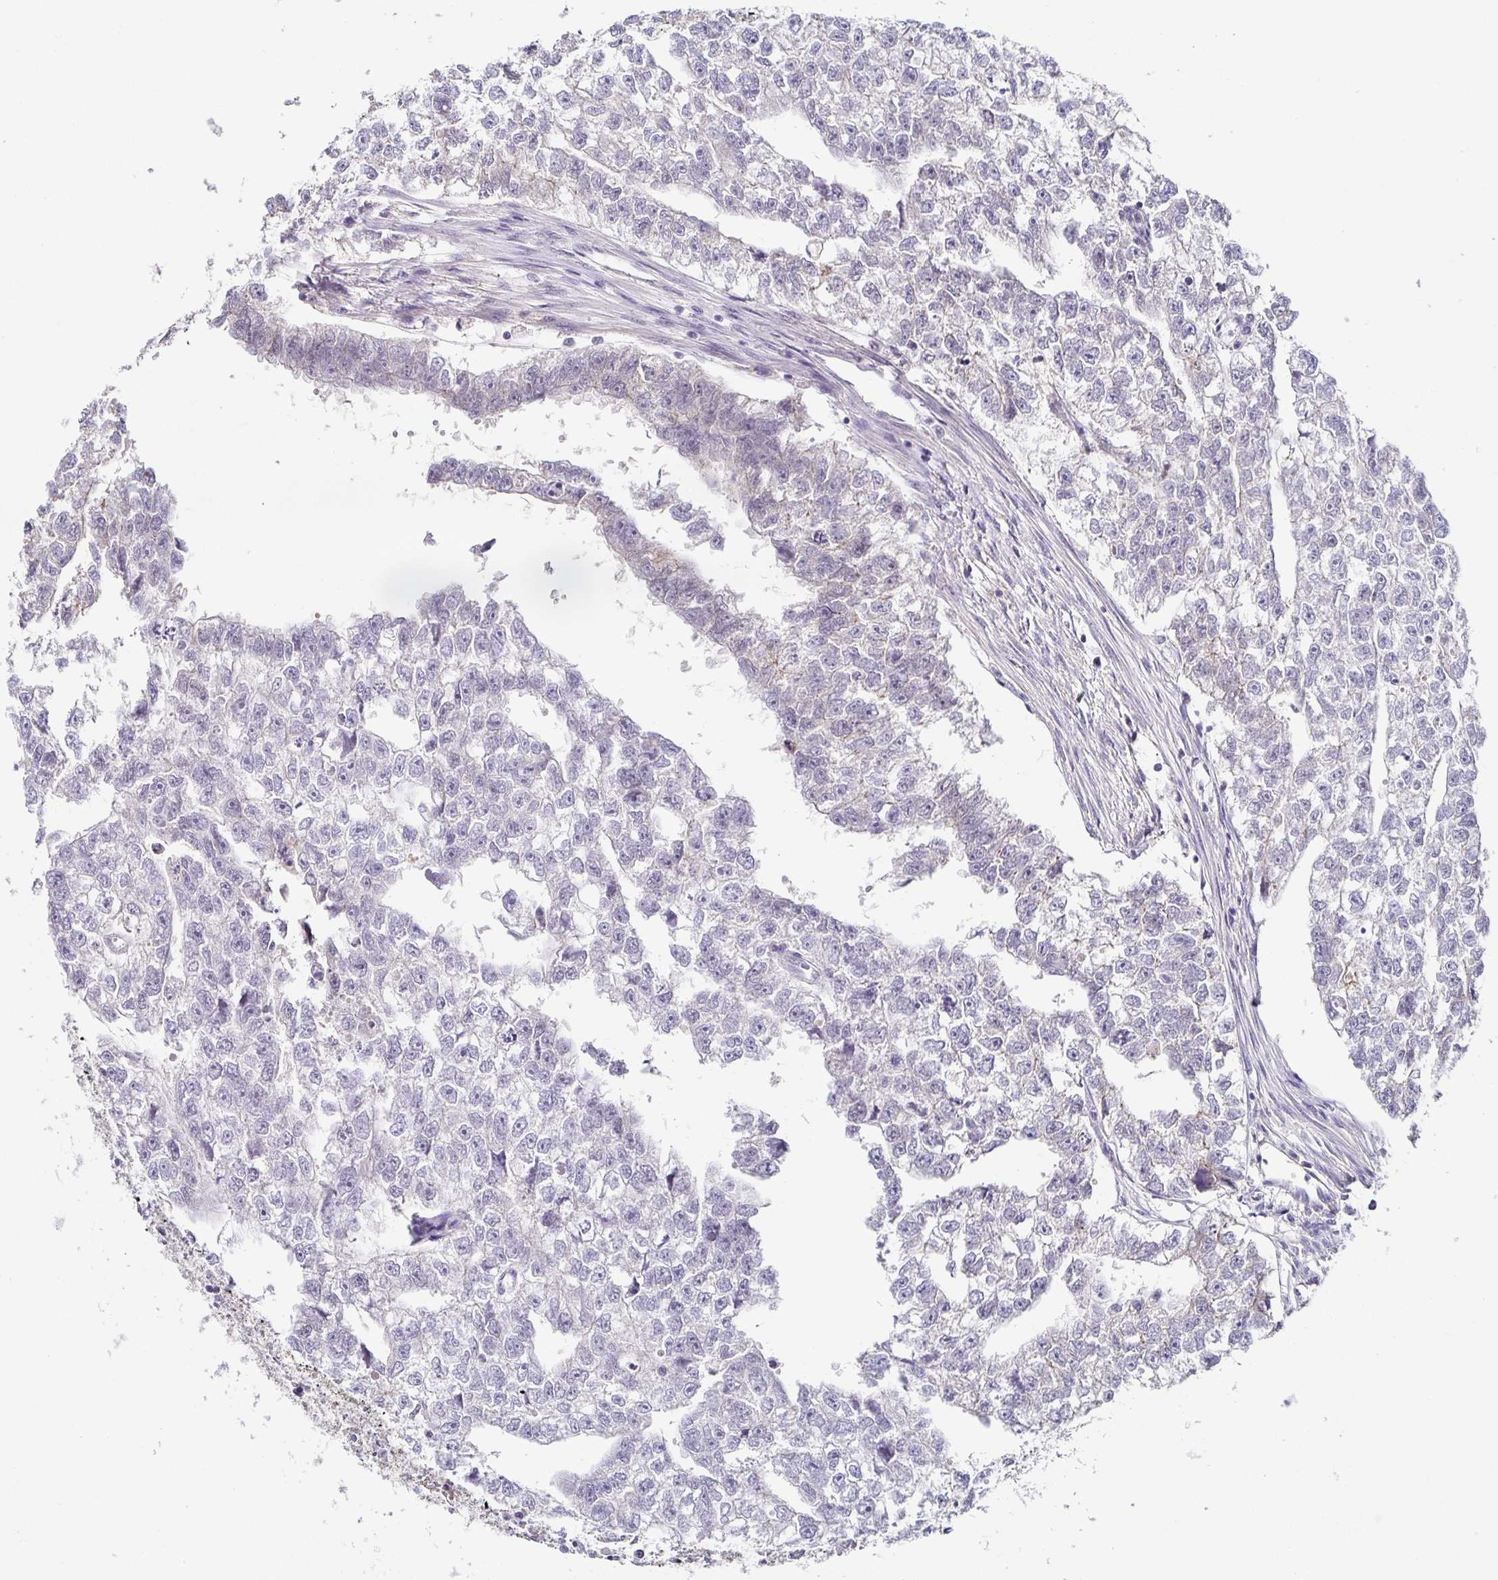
{"staining": {"intensity": "negative", "quantity": "none", "location": "none"}, "tissue": "testis cancer", "cell_type": "Tumor cells", "image_type": "cancer", "snomed": [{"axis": "morphology", "description": "Carcinoma, Embryonal, NOS"}, {"axis": "morphology", "description": "Teratoma, malignant, NOS"}, {"axis": "topography", "description": "Testis"}], "caption": "Human malignant teratoma (testis) stained for a protein using immunohistochemistry reveals no positivity in tumor cells.", "gene": "PIWIL3", "patient": {"sex": "male", "age": 44}}